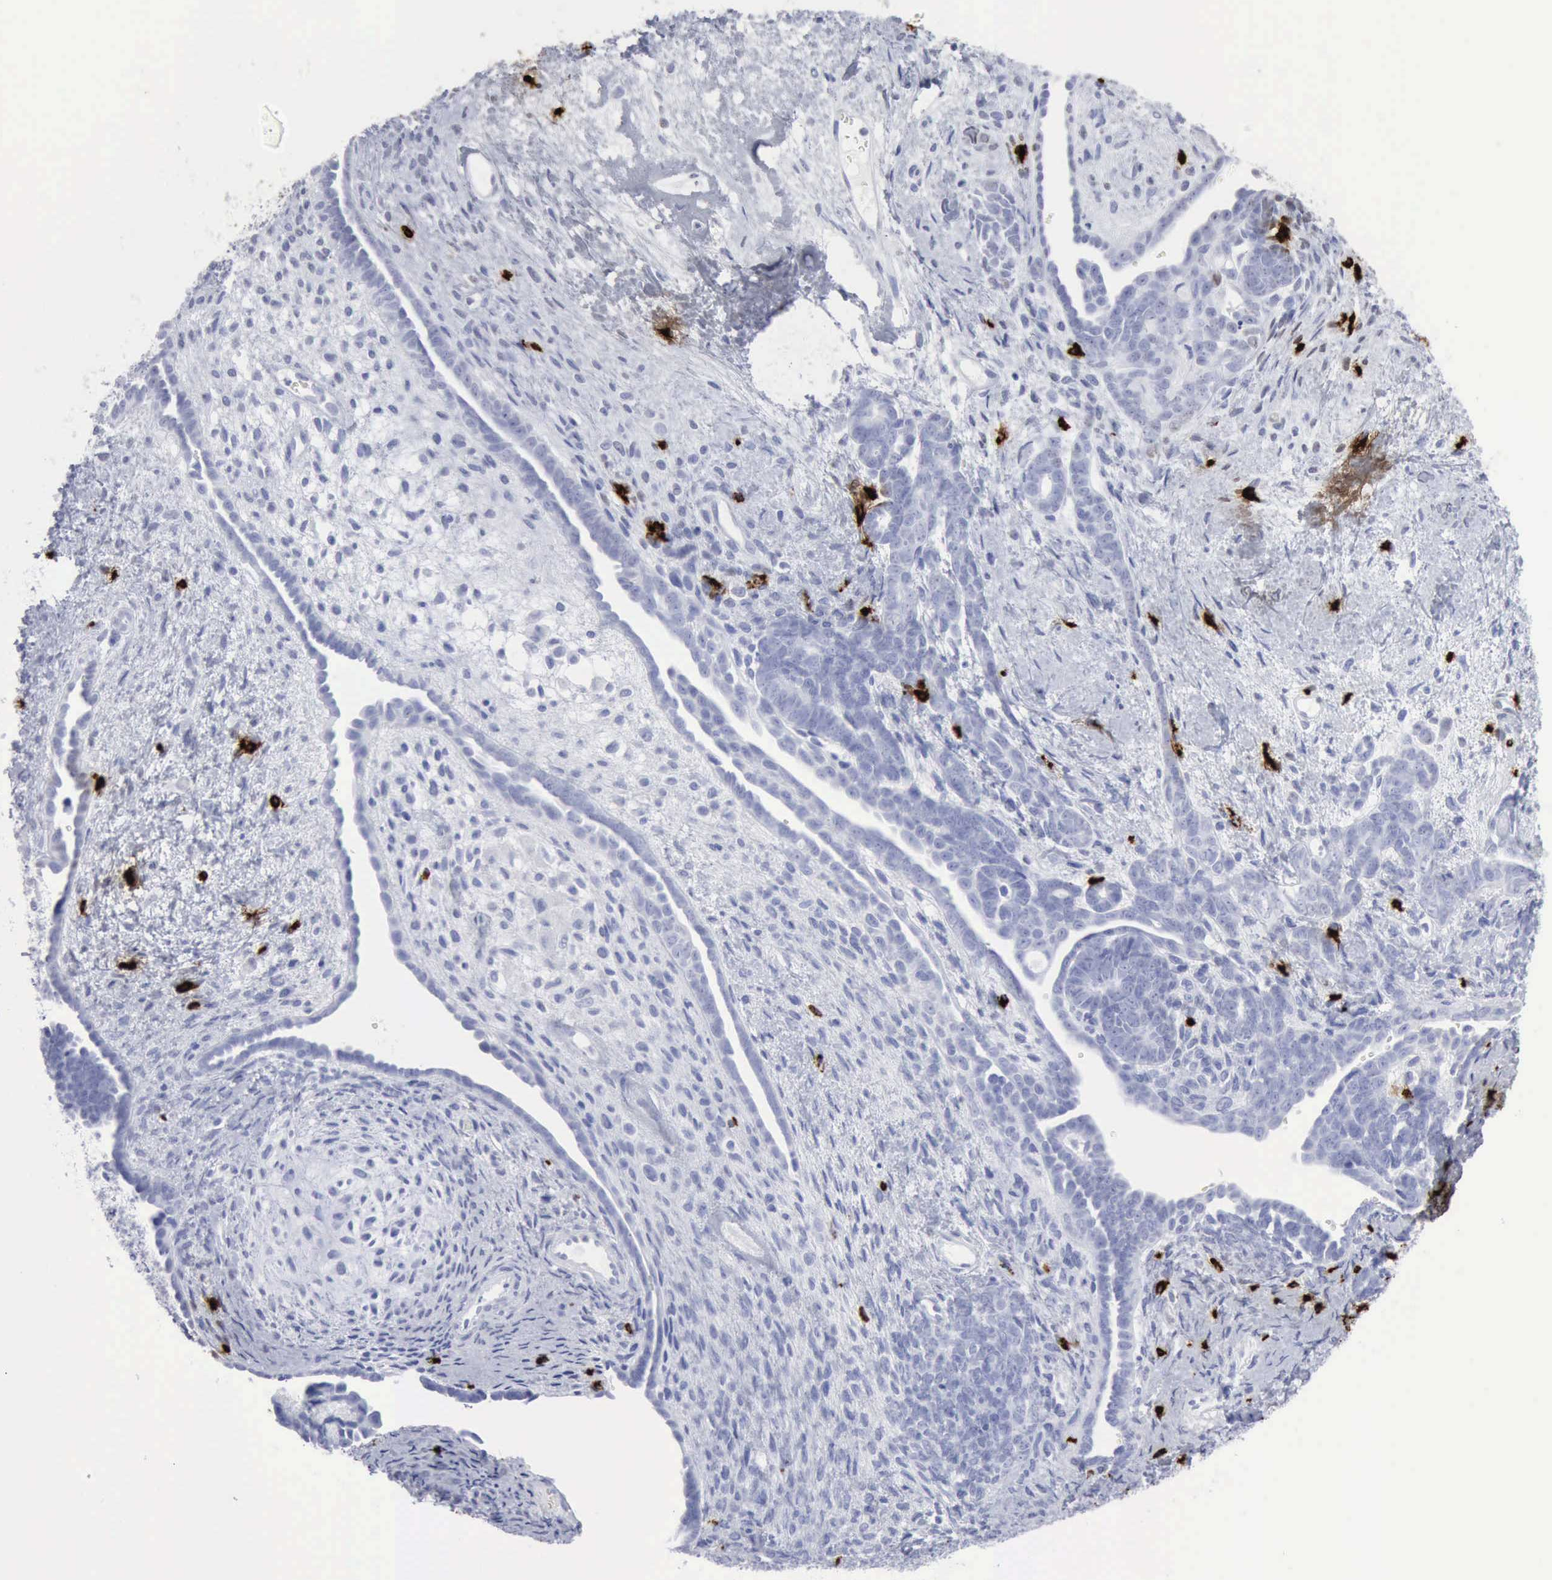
{"staining": {"intensity": "negative", "quantity": "none", "location": "none"}, "tissue": "endometrial cancer", "cell_type": "Tumor cells", "image_type": "cancer", "snomed": [{"axis": "morphology", "description": "Neoplasm, malignant, NOS"}, {"axis": "topography", "description": "Endometrium"}], "caption": "An image of malignant neoplasm (endometrial) stained for a protein shows no brown staining in tumor cells.", "gene": "CMA1", "patient": {"sex": "female", "age": 74}}